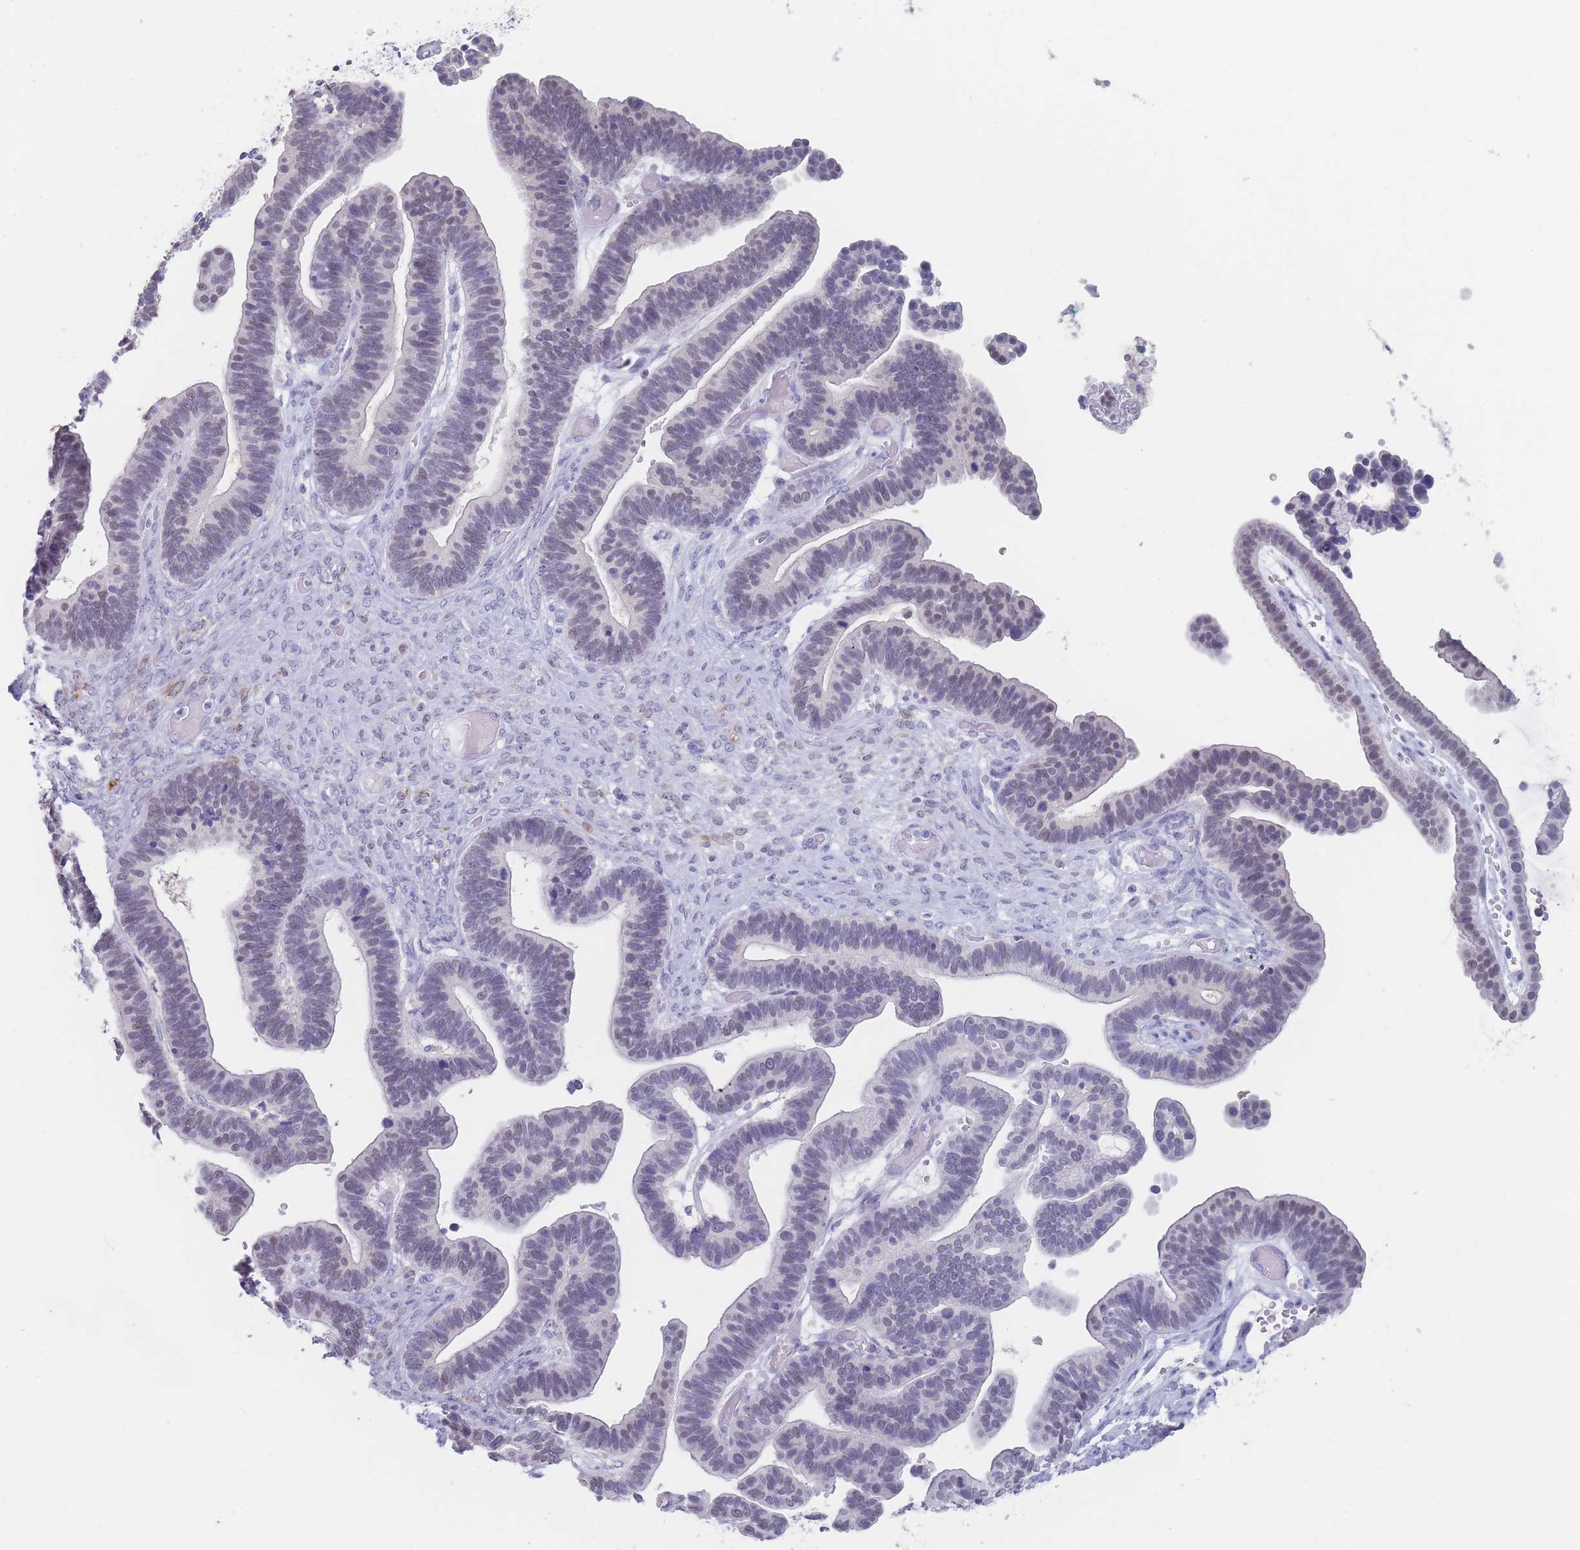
{"staining": {"intensity": "negative", "quantity": "none", "location": "none"}, "tissue": "ovarian cancer", "cell_type": "Tumor cells", "image_type": "cancer", "snomed": [{"axis": "morphology", "description": "Cystadenocarcinoma, serous, NOS"}, {"axis": "topography", "description": "Ovary"}], "caption": "A photomicrograph of ovarian cancer (serous cystadenocarcinoma) stained for a protein exhibits no brown staining in tumor cells. The staining was performed using DAB to visualize the protein expression in brown, while the nuclei were stained in blue with hematoxylin (Magnification: 20x).", "gene": "CYP51A1", "patient": {"sex": "female", "age": 56}}